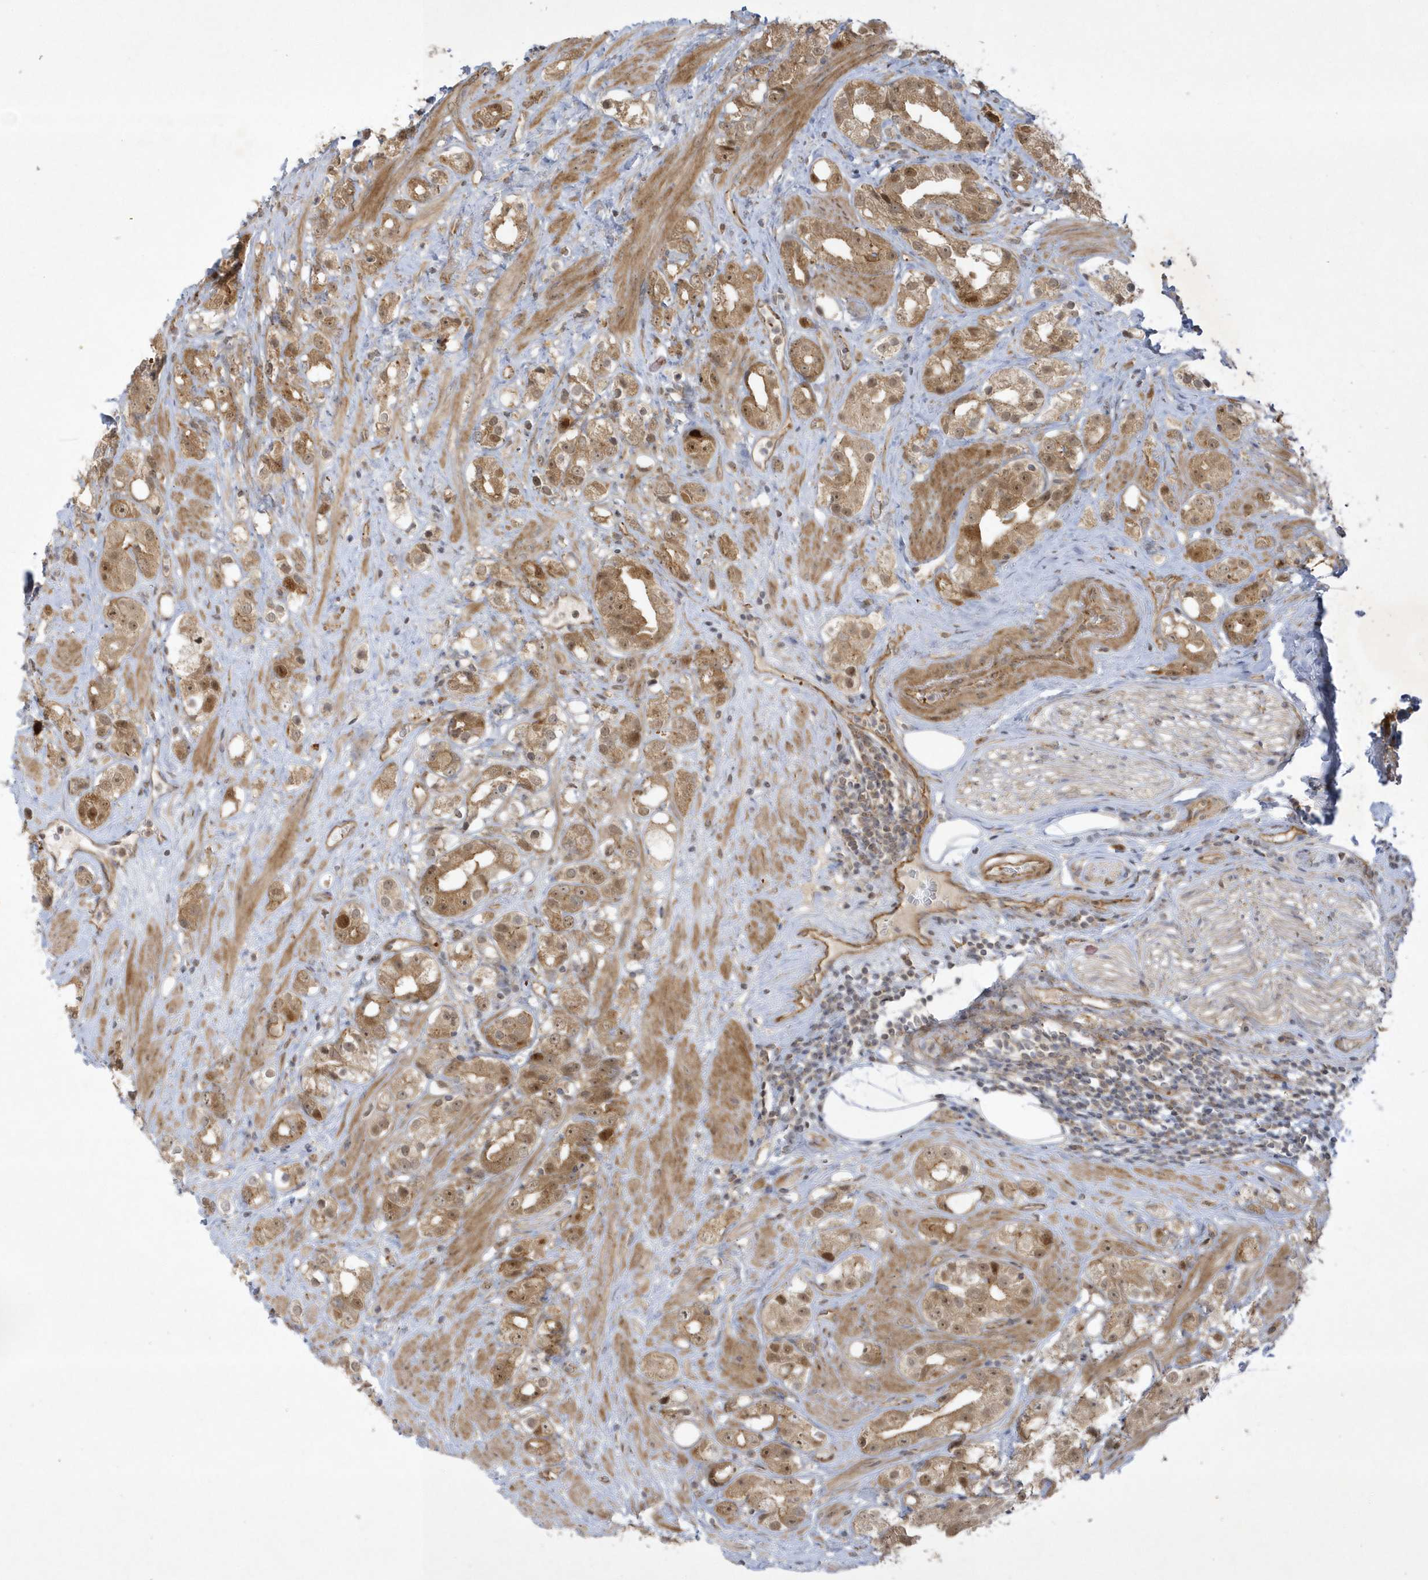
{"staining": {"intensity": "moderate", "quantity": ">75%", "location": "cytoplasmic/membranous,nuclear"}, "tissue": "prostate cancer", "cell_type": "Tumor cells", "image_type": "cancer", "snomed": [{"axis": "morphology", "description": "Adenocarcinoma, NOS"}, {"axis": "topography", "description": "Prostate"}], "caption": "This photomicrograph demonstrates adenocarcinoma (prostate) stained with IHC to label a protein in brown. The cytoplasmic/membranous and nuclear of tumor cells show moderate positivity for the protein. Nuclei are counter-stained blue.", "gene": "NAF1", "patient": {"sex": "male", "age": 79}}